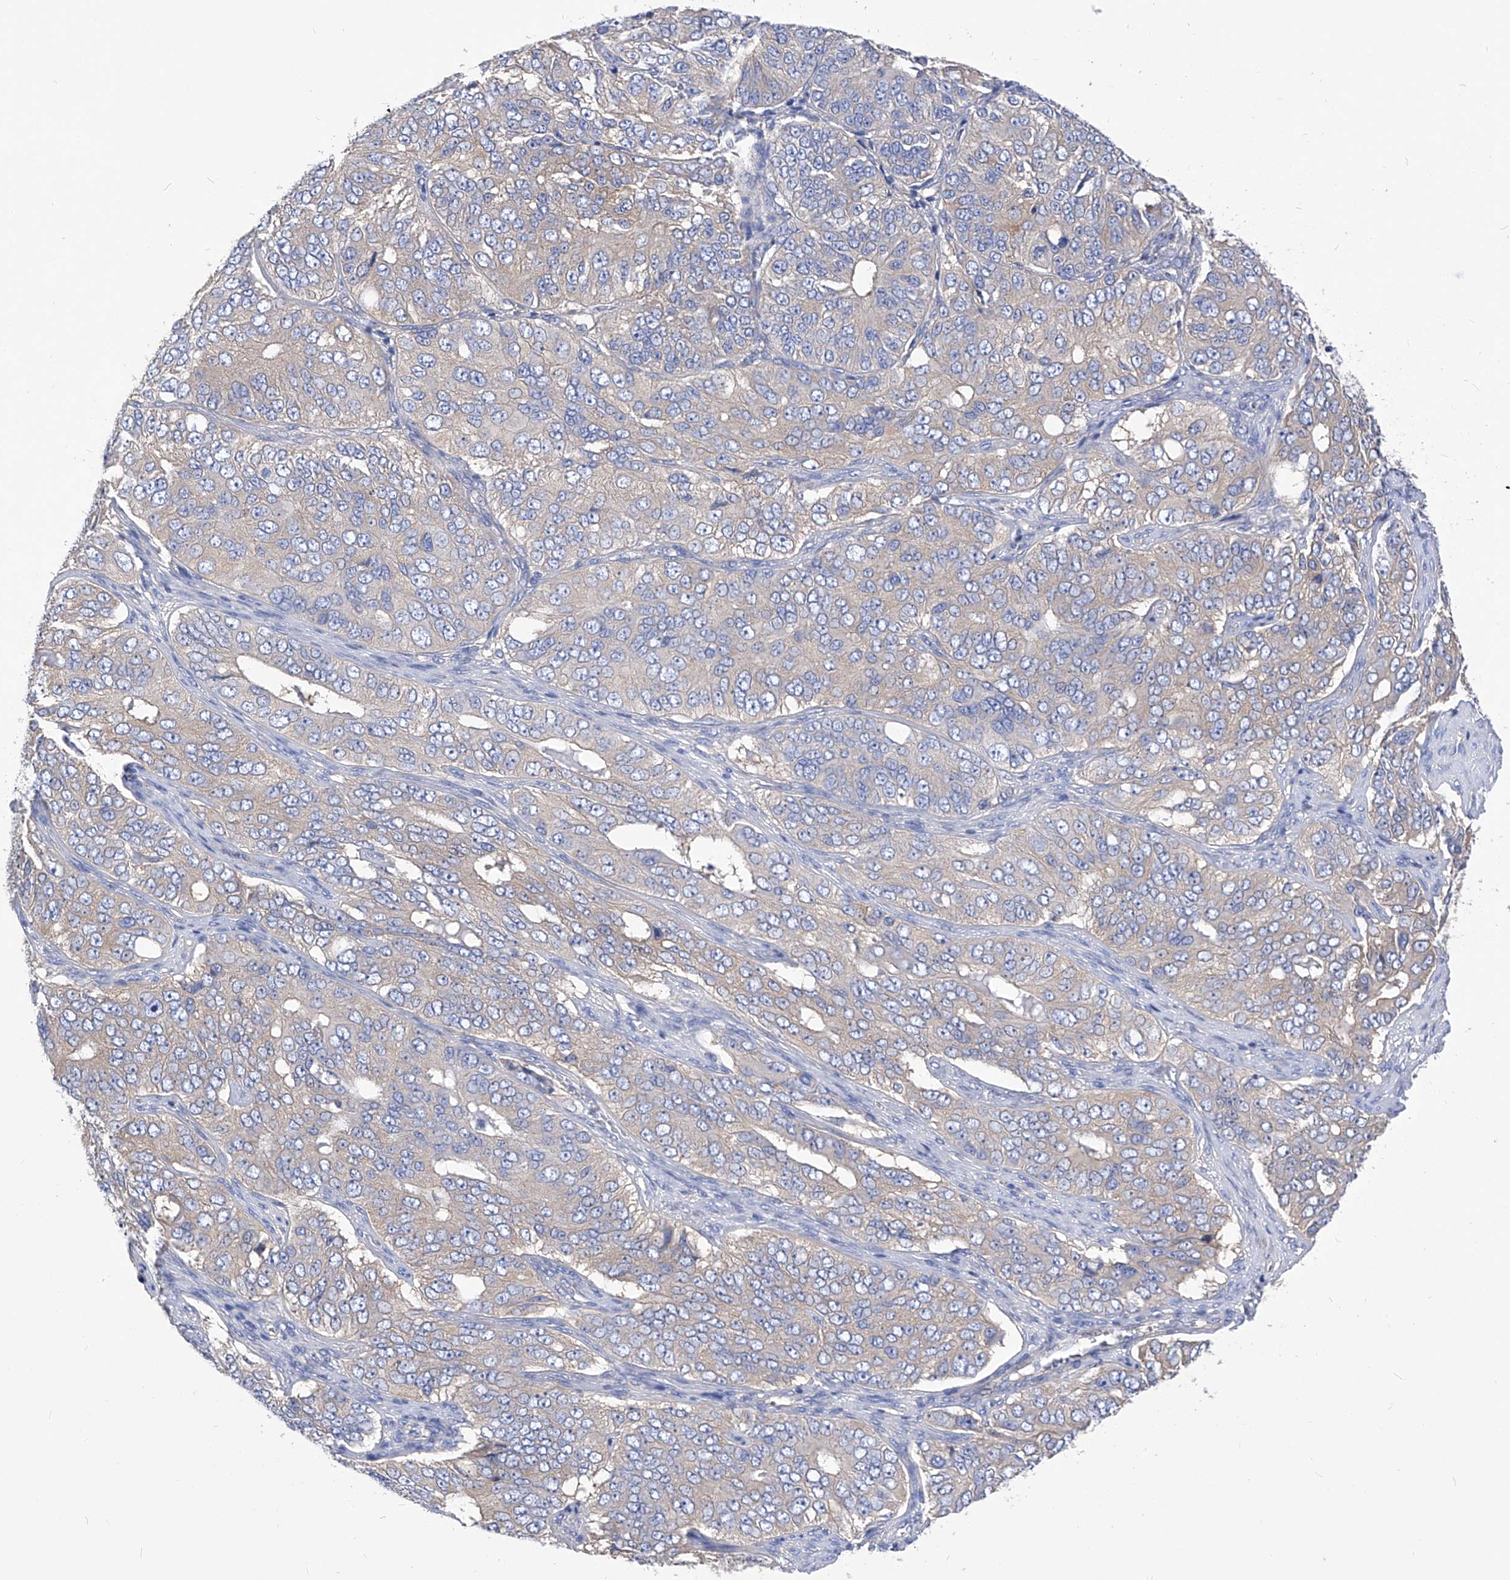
{"staining": {"intensity": "negative", "quantity": "none", "location": "none"}, "tissue": "ovarian cancer", "cell_type": "Tumor cells", "image_type": "cancer", "snomed": [{"axis": "morphology", "description": "Carcinoma, endometroid"}, {"axis": "topography", "description": "Ovary"}], "caption": "Human ovarian cancer stained for a protein using immunohistochemistry (IHC) reveals no staining in tumor cells.", "gene": "XPNPEP1", "patient": {"sex": "female", "age": 51}}